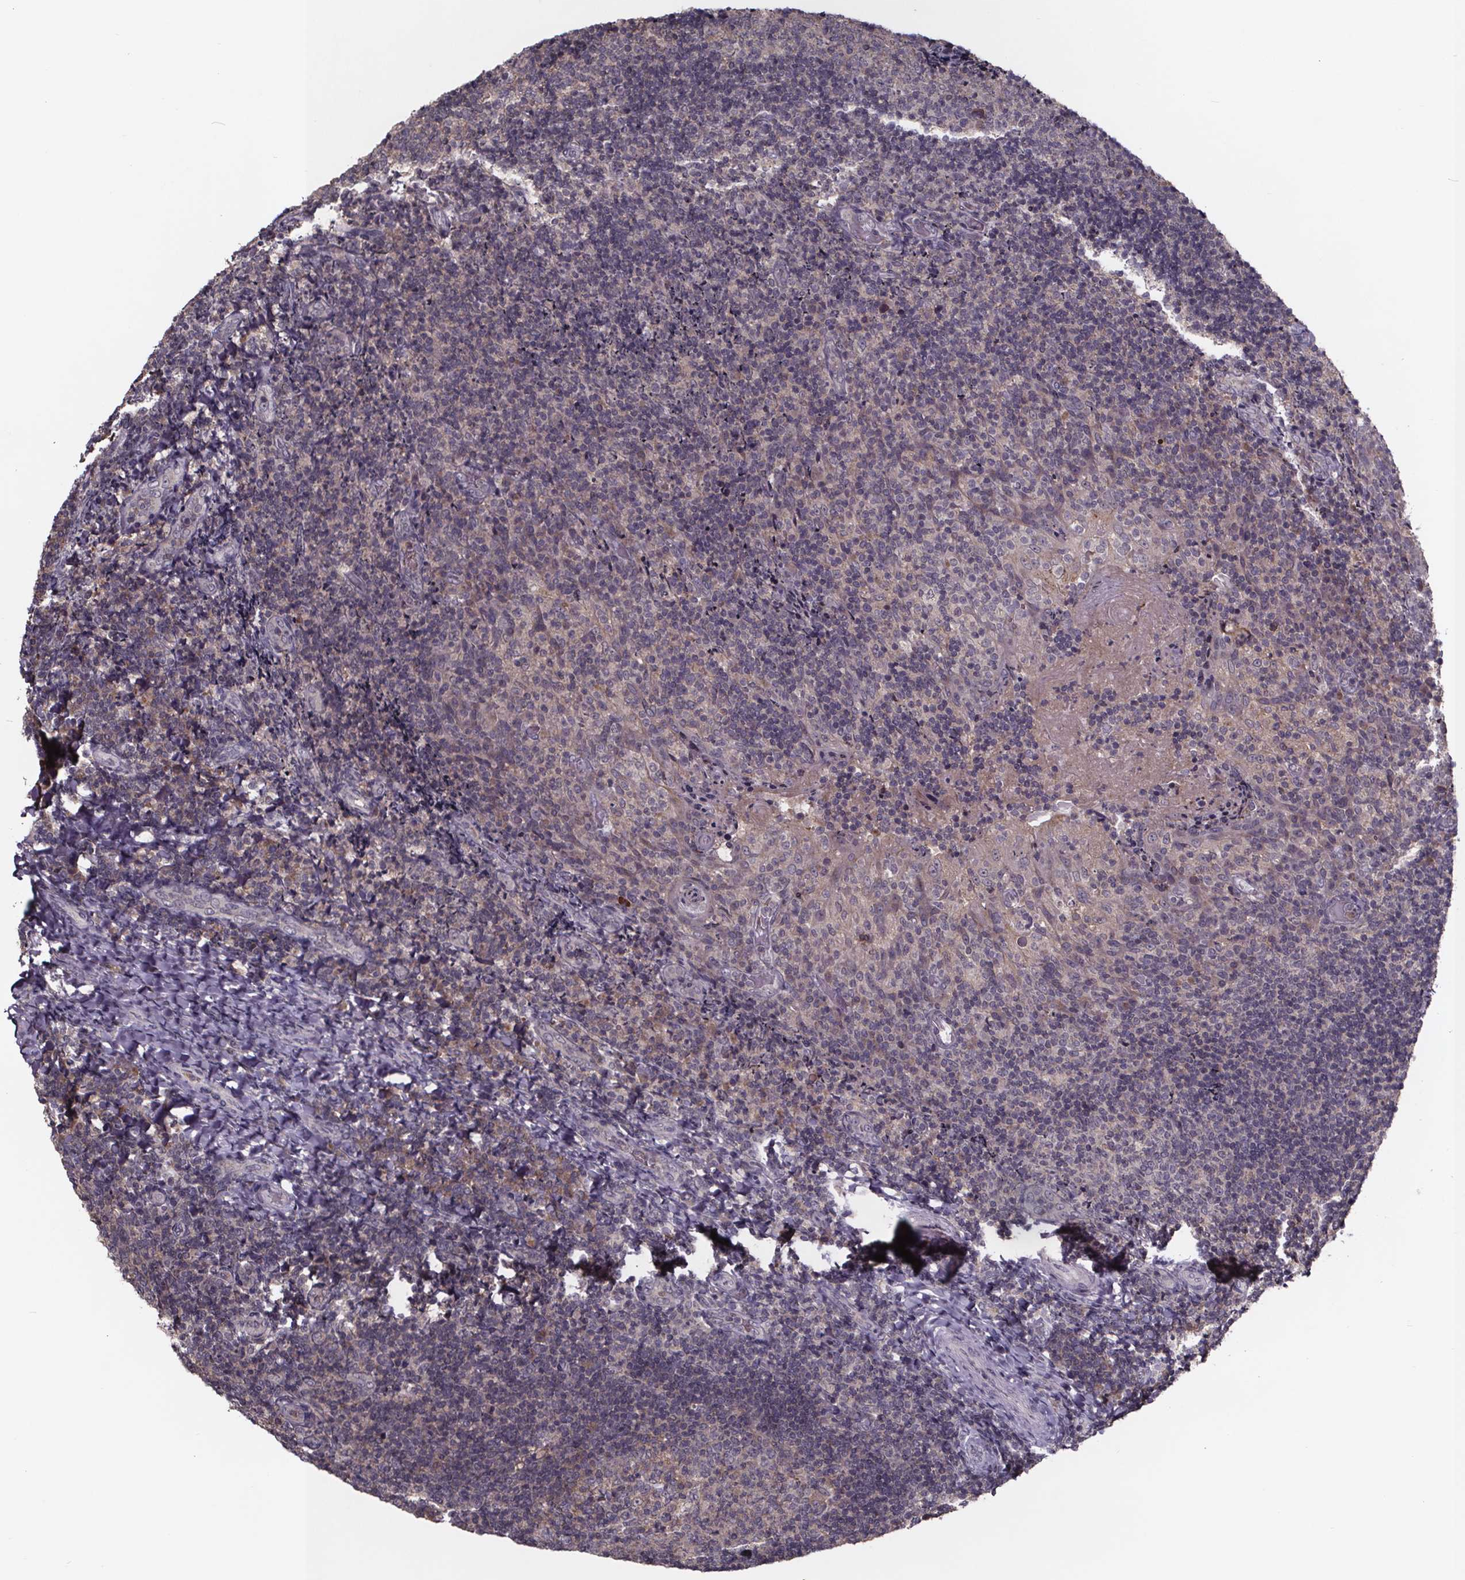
{"staining": {"intensity": "weak", "quantity": "<25%", "location": "cytoplasmic/membranous"}, "tissue": "tonsil", "cell_type": "Germinal center cells", "image_type": "normal", "snomed": [{"axis": "morphology", "description": "Normal tissue, NOS"}, {"axis": "topography", "description": "Tonsil"}], "caption": "Immunohistochemistry photomicrograph of normal tonsil: tonsil stained with DAB (3,3'-diaminobenzidine) demonstrates no significant protein expression in germinal center cells.", "gene": "SMIM1", "patient": {"sex": "female", "age": 10}}